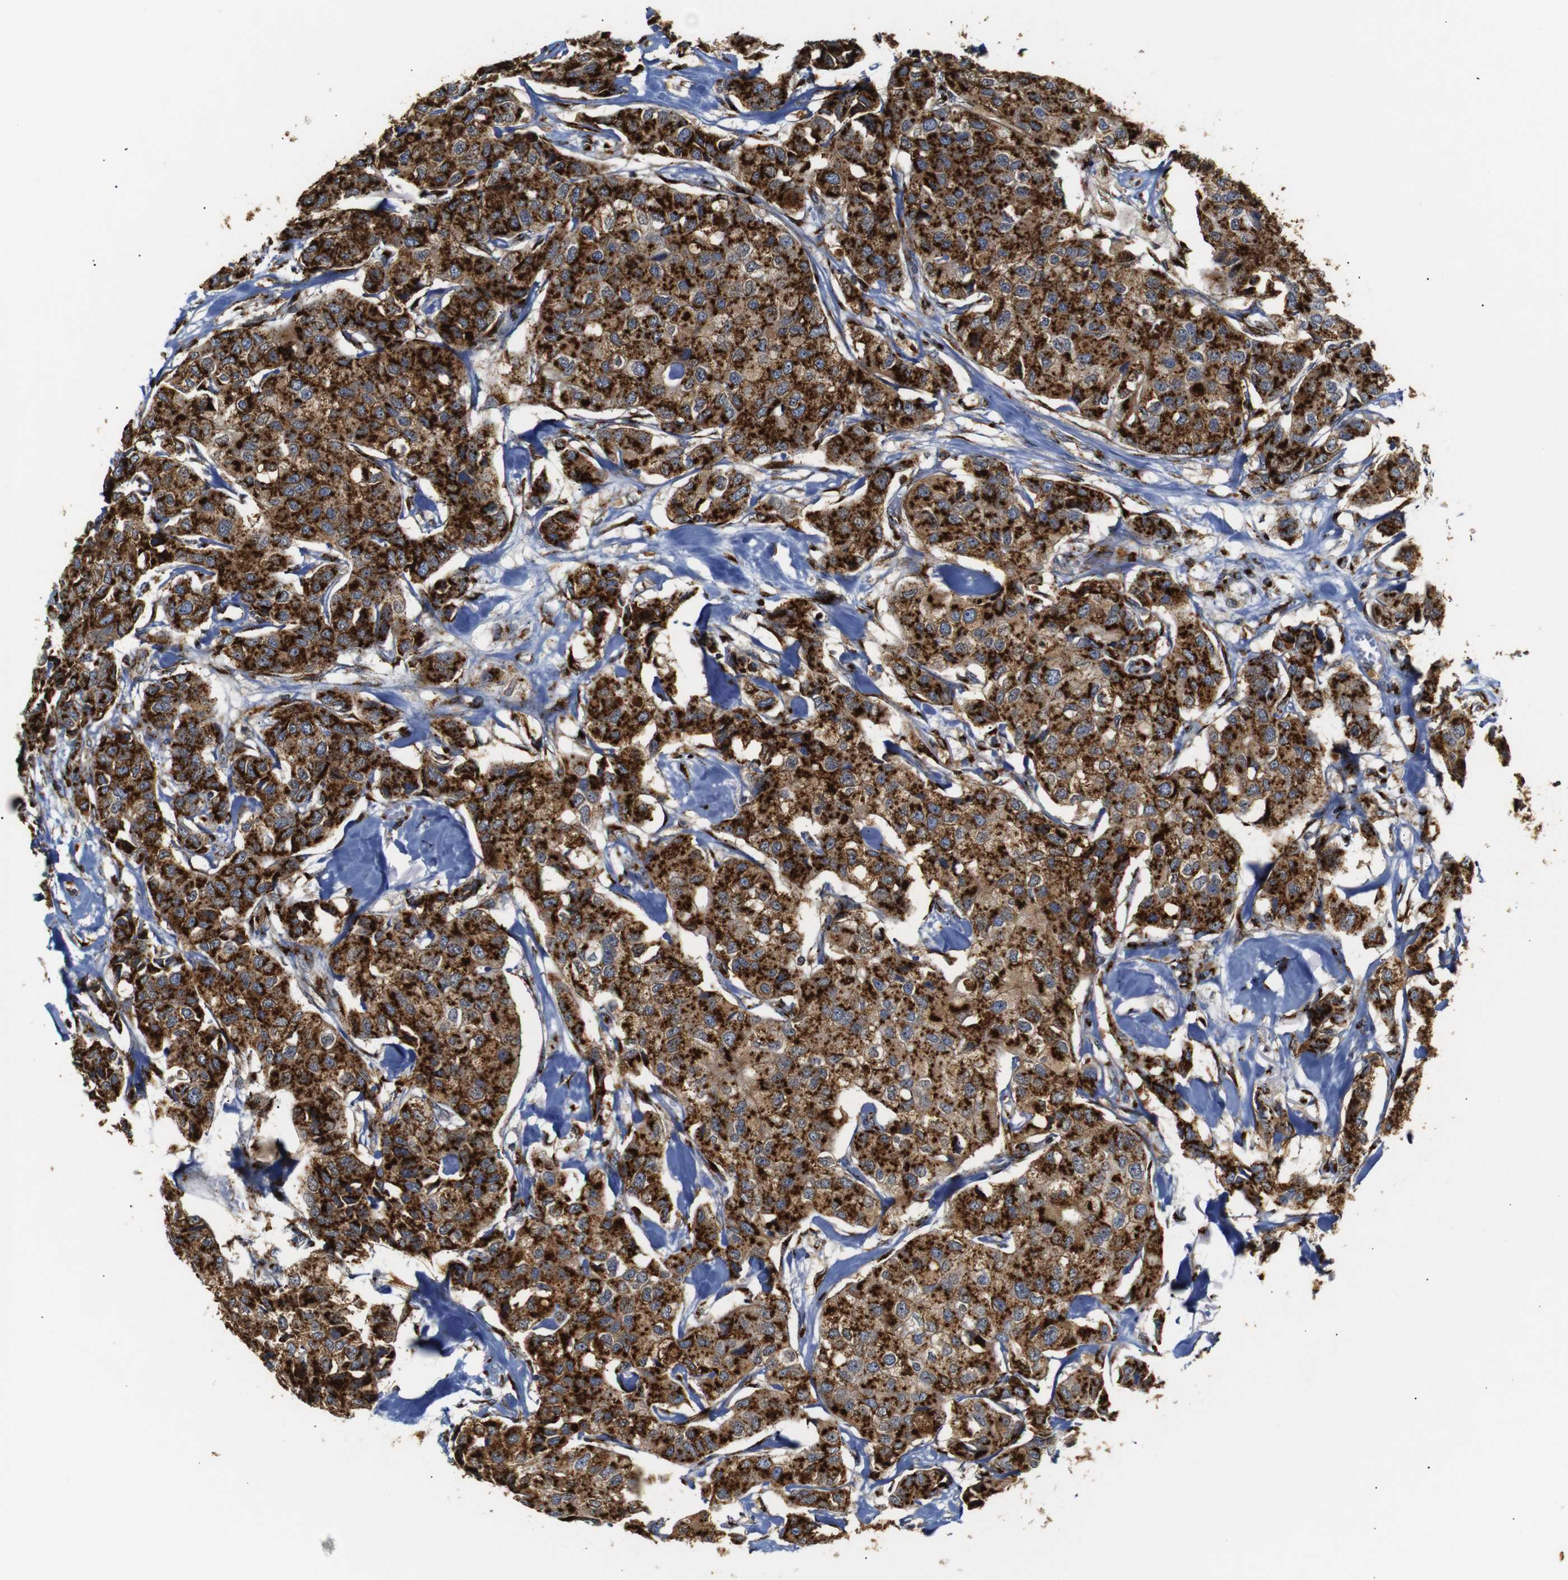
{"staining": {"intensity": "strong", "quantity": ">75%", "location": "cytoplasmic/membranous"}, "tissue": "breast cancer", "cell_type": "Tumor cells", "image_type": "cancer", "snomed": [{"axis": "morphology", "description": "Duct carcinoma"}, {"axis": "topography", "description": "Breast"}], "caption": "Tumor cells reveal high levels of strong cytoplasmic/membranous positivity in approximately >75% of cells in human breast infiltrating ductal carcinoma. Nuclei are stained in blue.", "gene": "TGOLN2", "patient": {"sex": "female", "age": 80}}